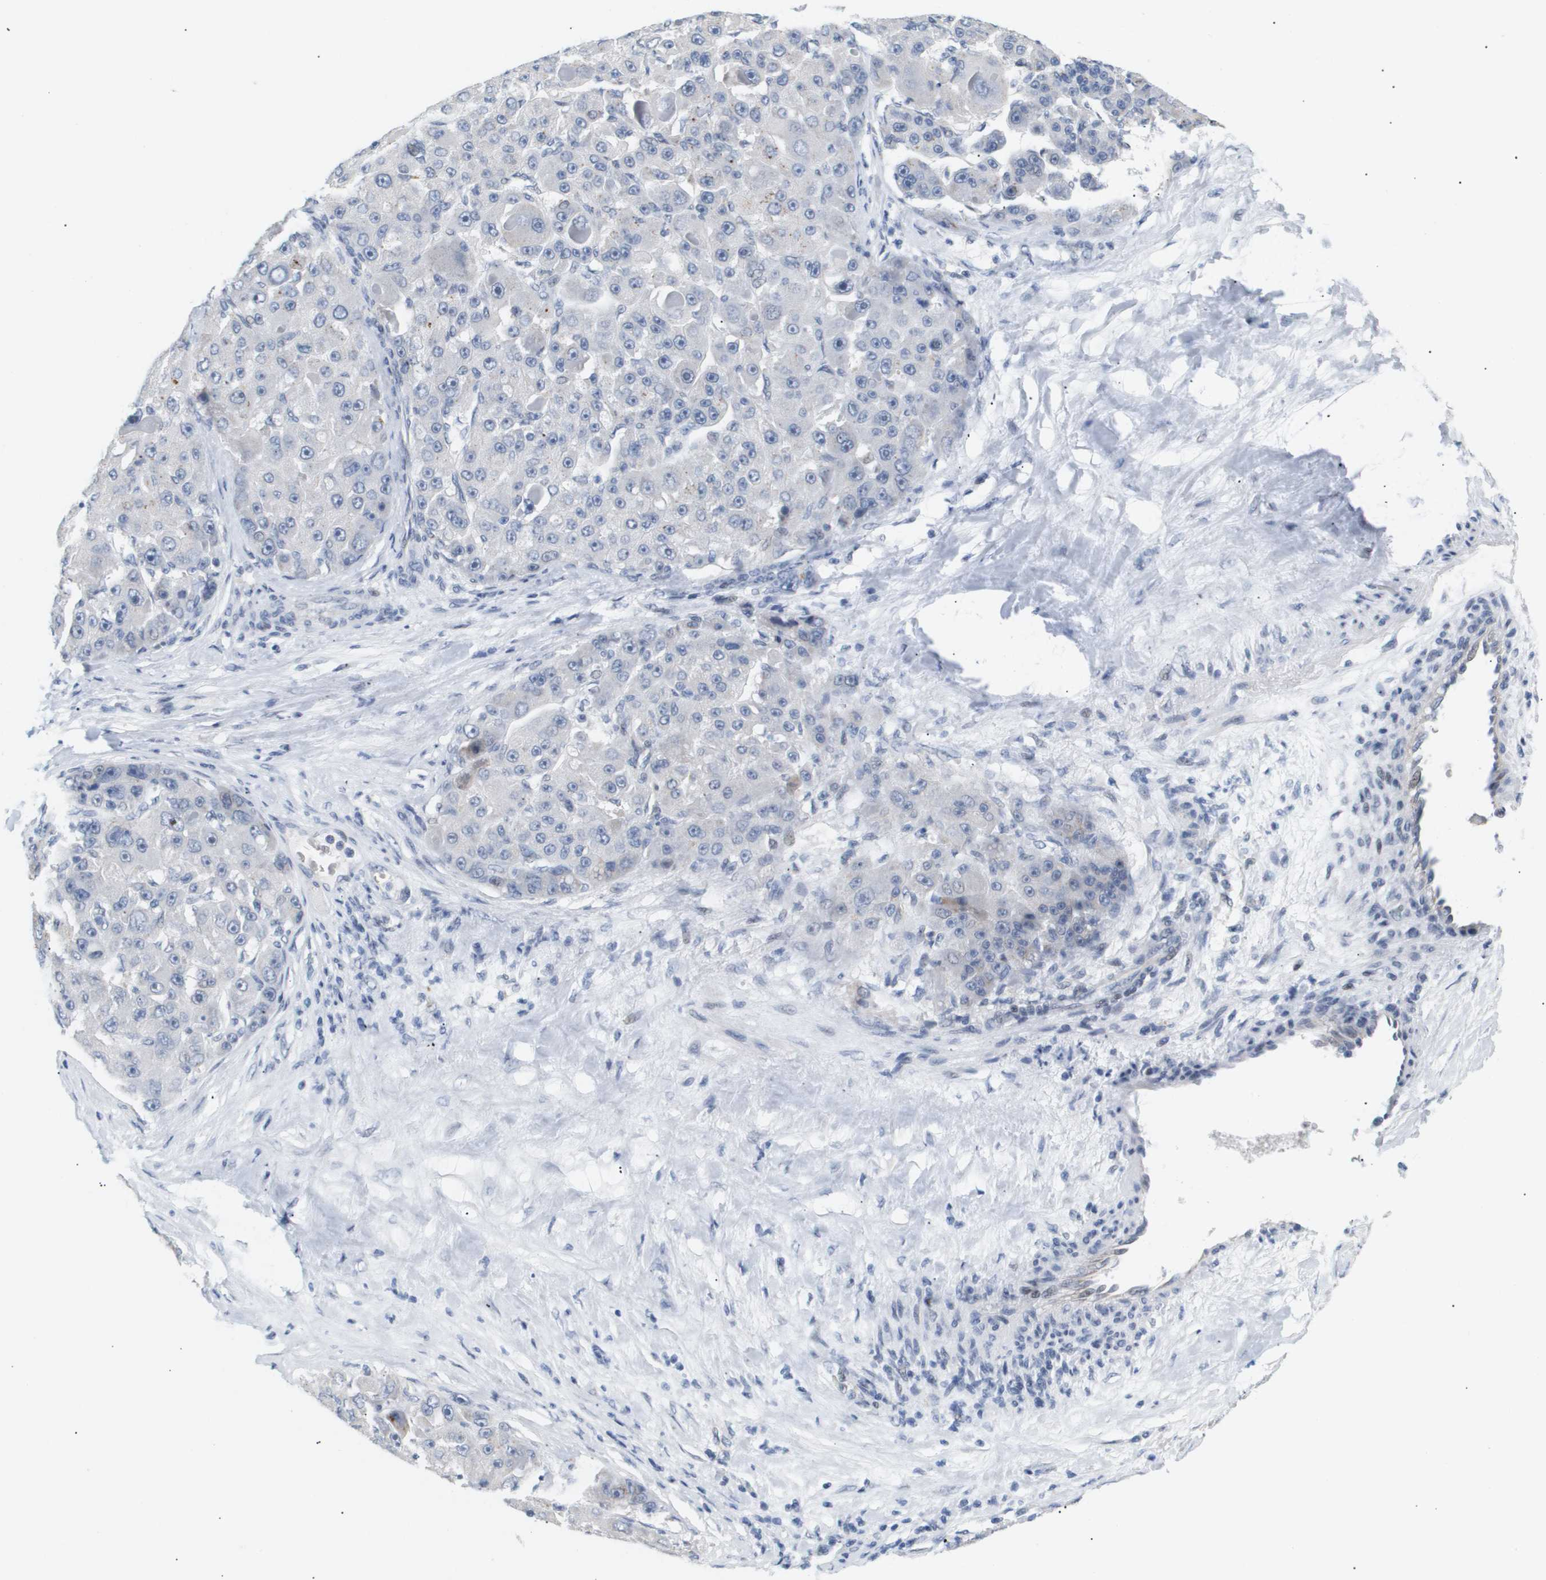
{"staining": {"intensity": "negative", "quantity": "none", "location": "none"}, "tissue": "liver cancer", "cell_type": "Tumor cells", "image_type": "cancer", "snomed": [{"axis": "morphology", "description": "Carcinoma, Hepatocellular, NOS"}, {"axis": "topography", "description": "Liver"}], "caption": "IHC micrograph of liver hepatocellular carcinoma stained for a protein (brown), which demonstrates no positivity in tumor cells.", "gene": "PPARD", "patient": {"sex": "male", "age": 76}}